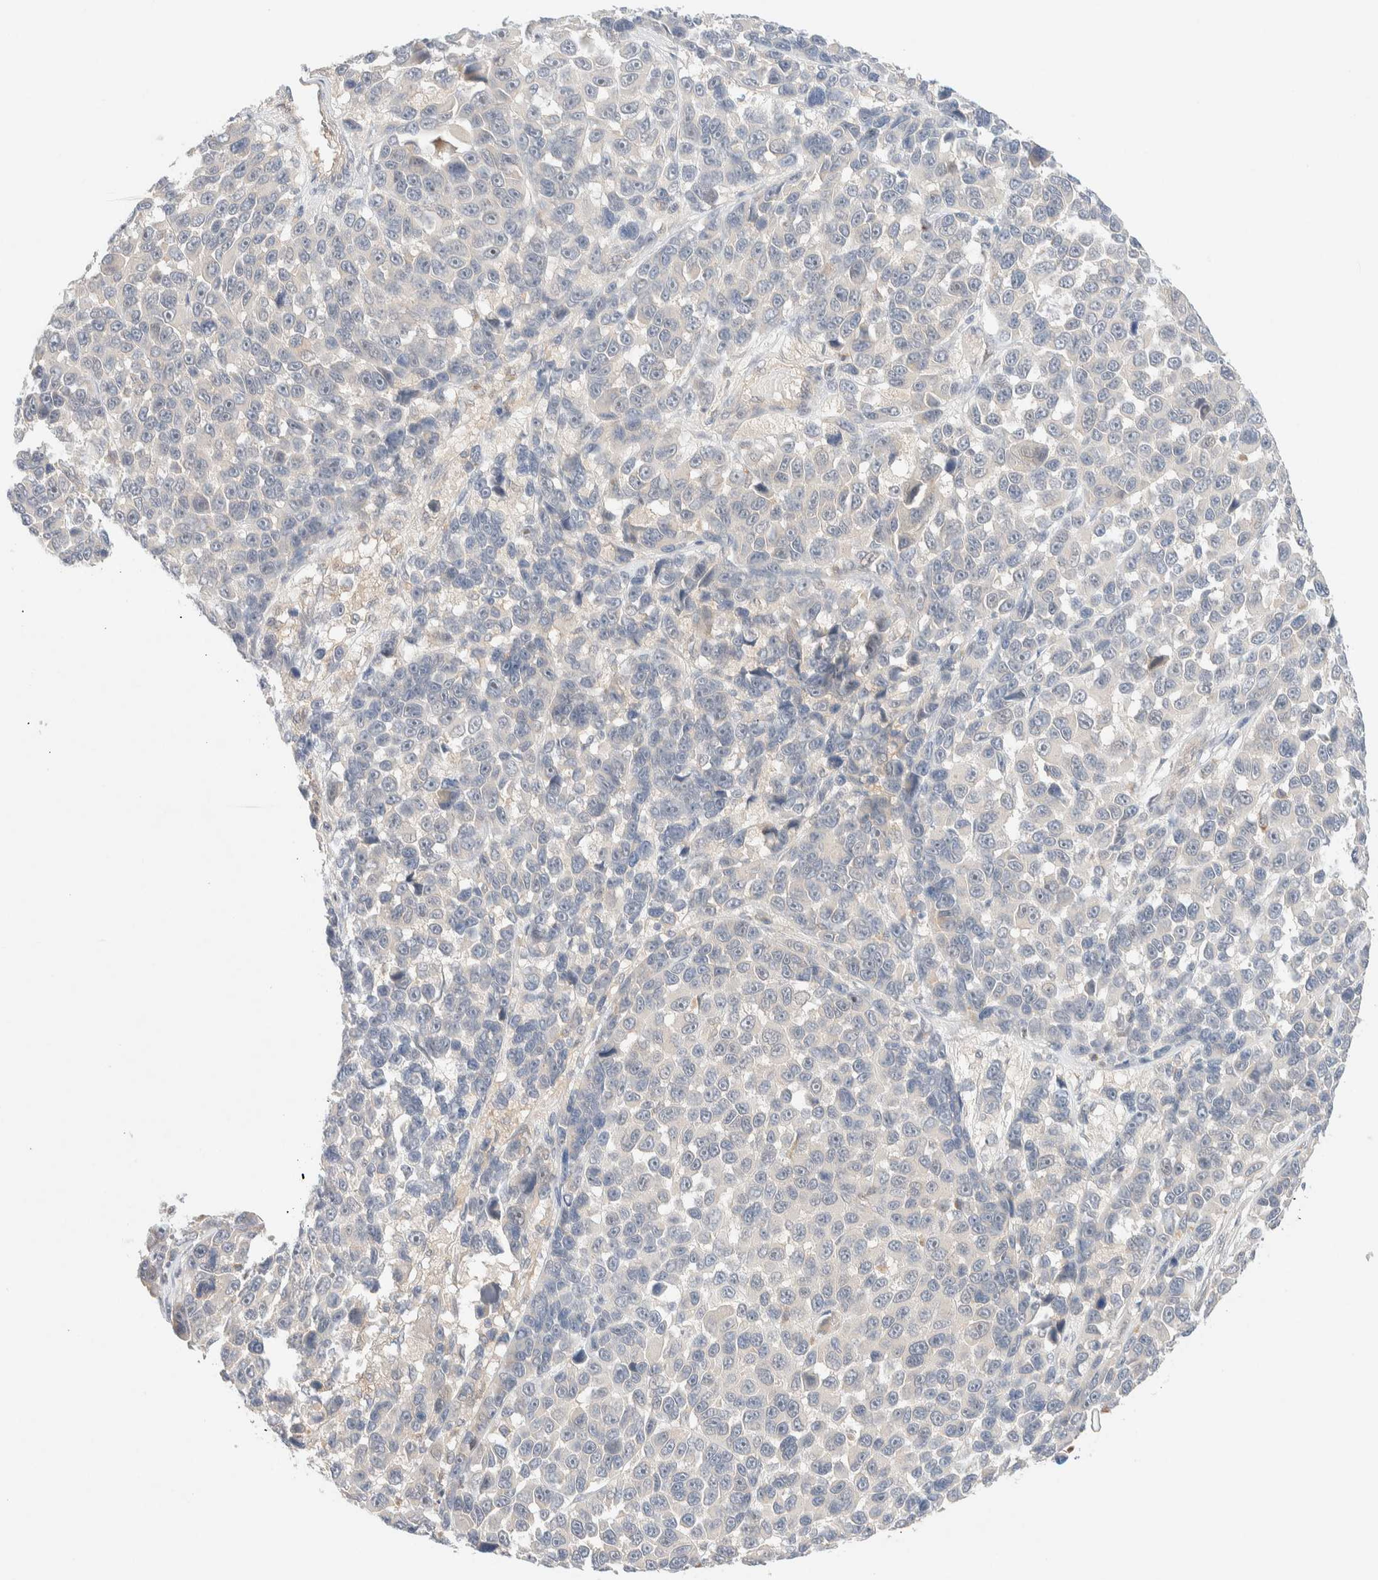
{"staining": {"intensity": "negative", "quantity": "none", "location": "none"}, "tissue": "melanoma", "cell_type": "Tumor cells", "image_type": "cancer", "snomed": [{"axis": "morphology", "description": "Malignant melanoma, NOS"}, {"axis": "topography", "description": "Skin"}], "caption": "Melanoma stained for a protein using immunohistochemistry exhibits no positivity tumor cells.", "gene": "CHKA", "patient": {"sex": "male", "age": 53}}